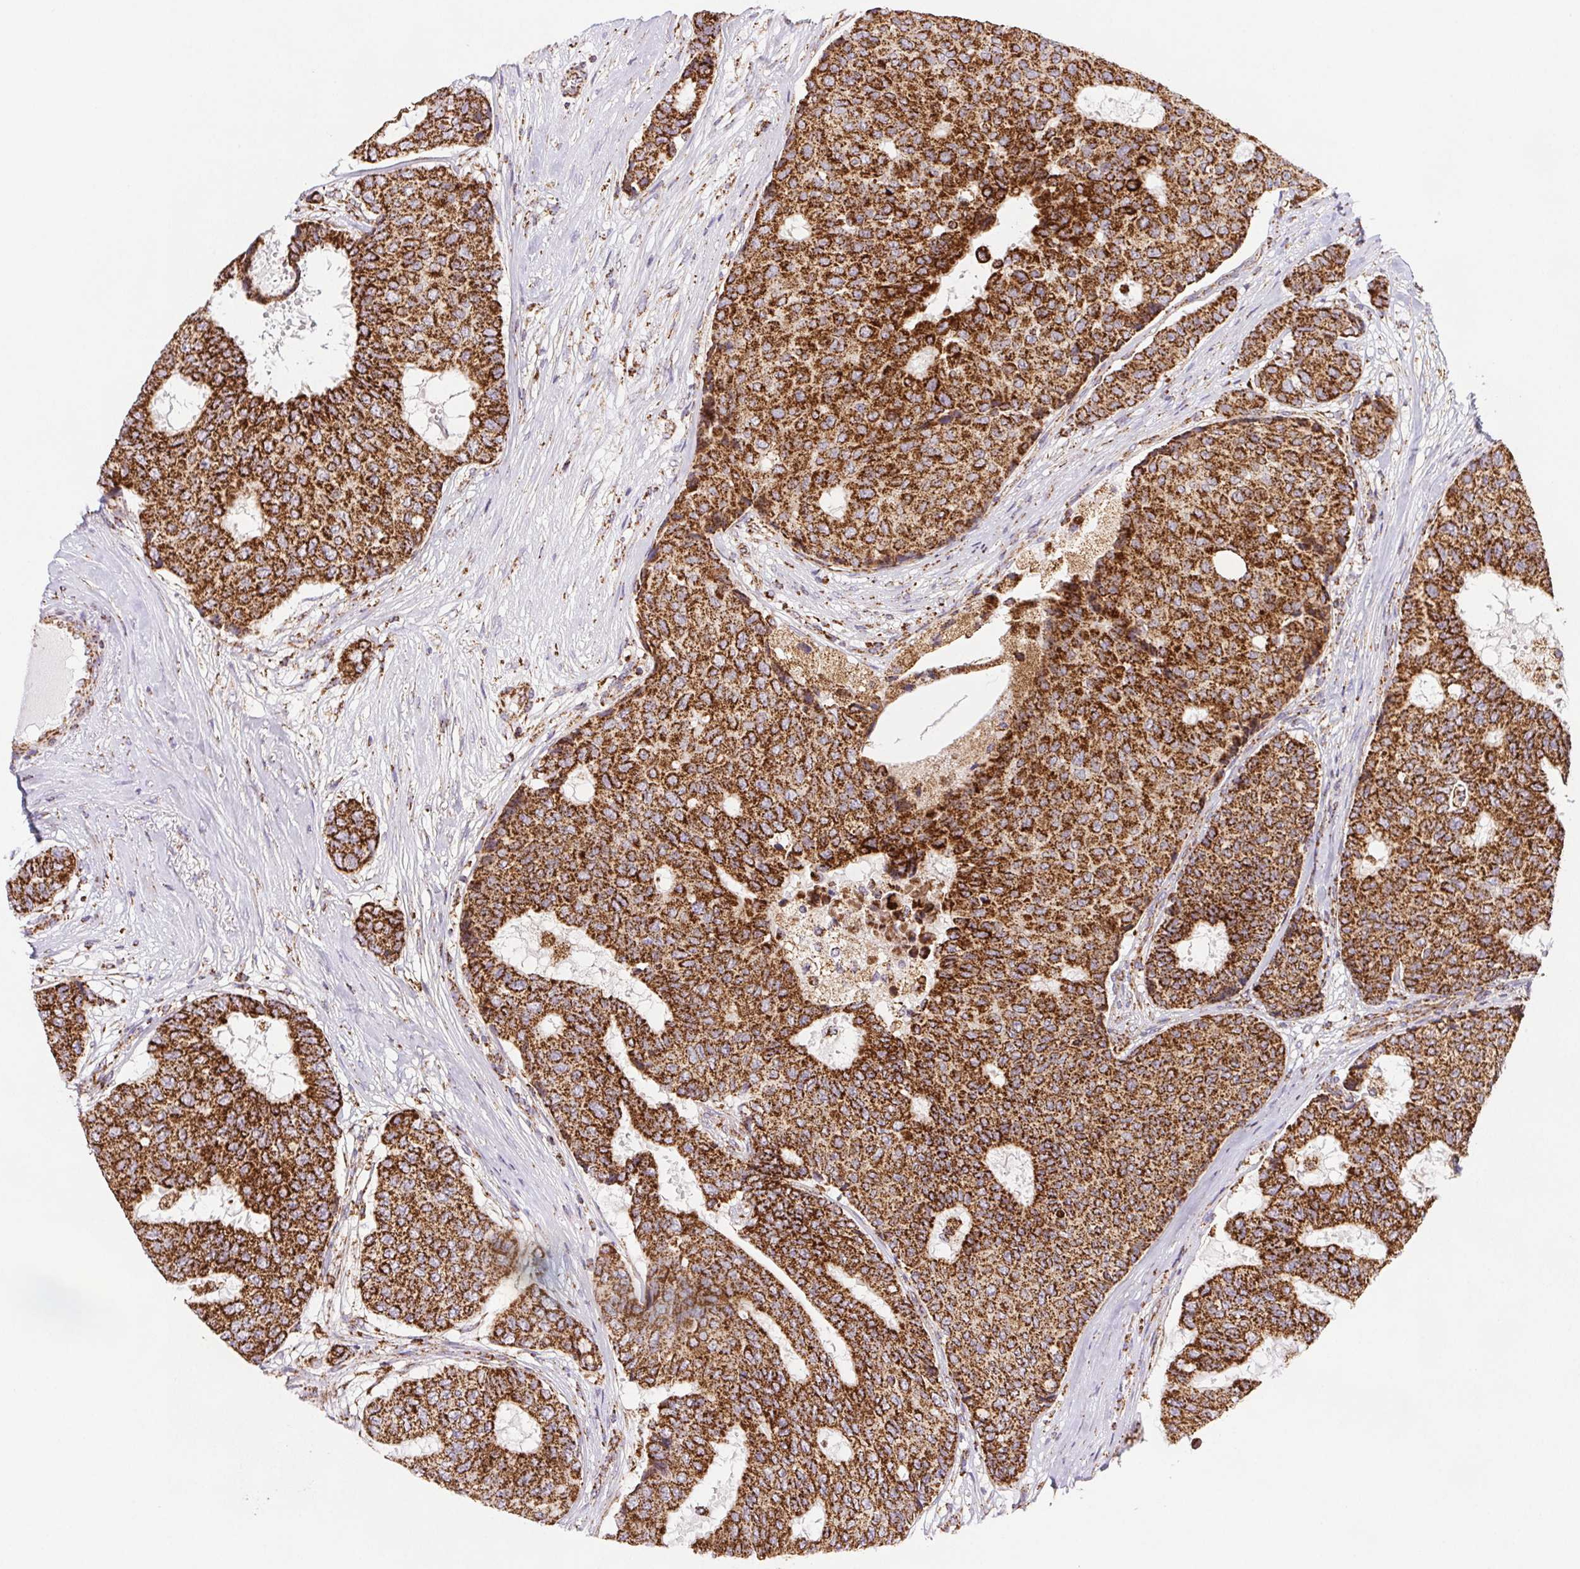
{"staining": {"intensity": "strong", "quantity": ">75%", "location": "cytoplasmic/membranous"}, "tissue": "breast cancer", "cell_type": "Tumor cells", "image_type": "cancer", "snomed": [{"axis": "morphology", "description": "Duct carcinoma"}, {"axis": "topography", "description": "Breast"}], "caption": "Immunohistochemistry histopathology image of infiltrating ductal carcinoma (breast) stained for a protein (brown), which shows high levels of strong cytoplasmic/membranous positivity in about >75% of tumor cells.", "gene": "NIPSNAP2", "patient": {"sex": "female", "age": 75}}